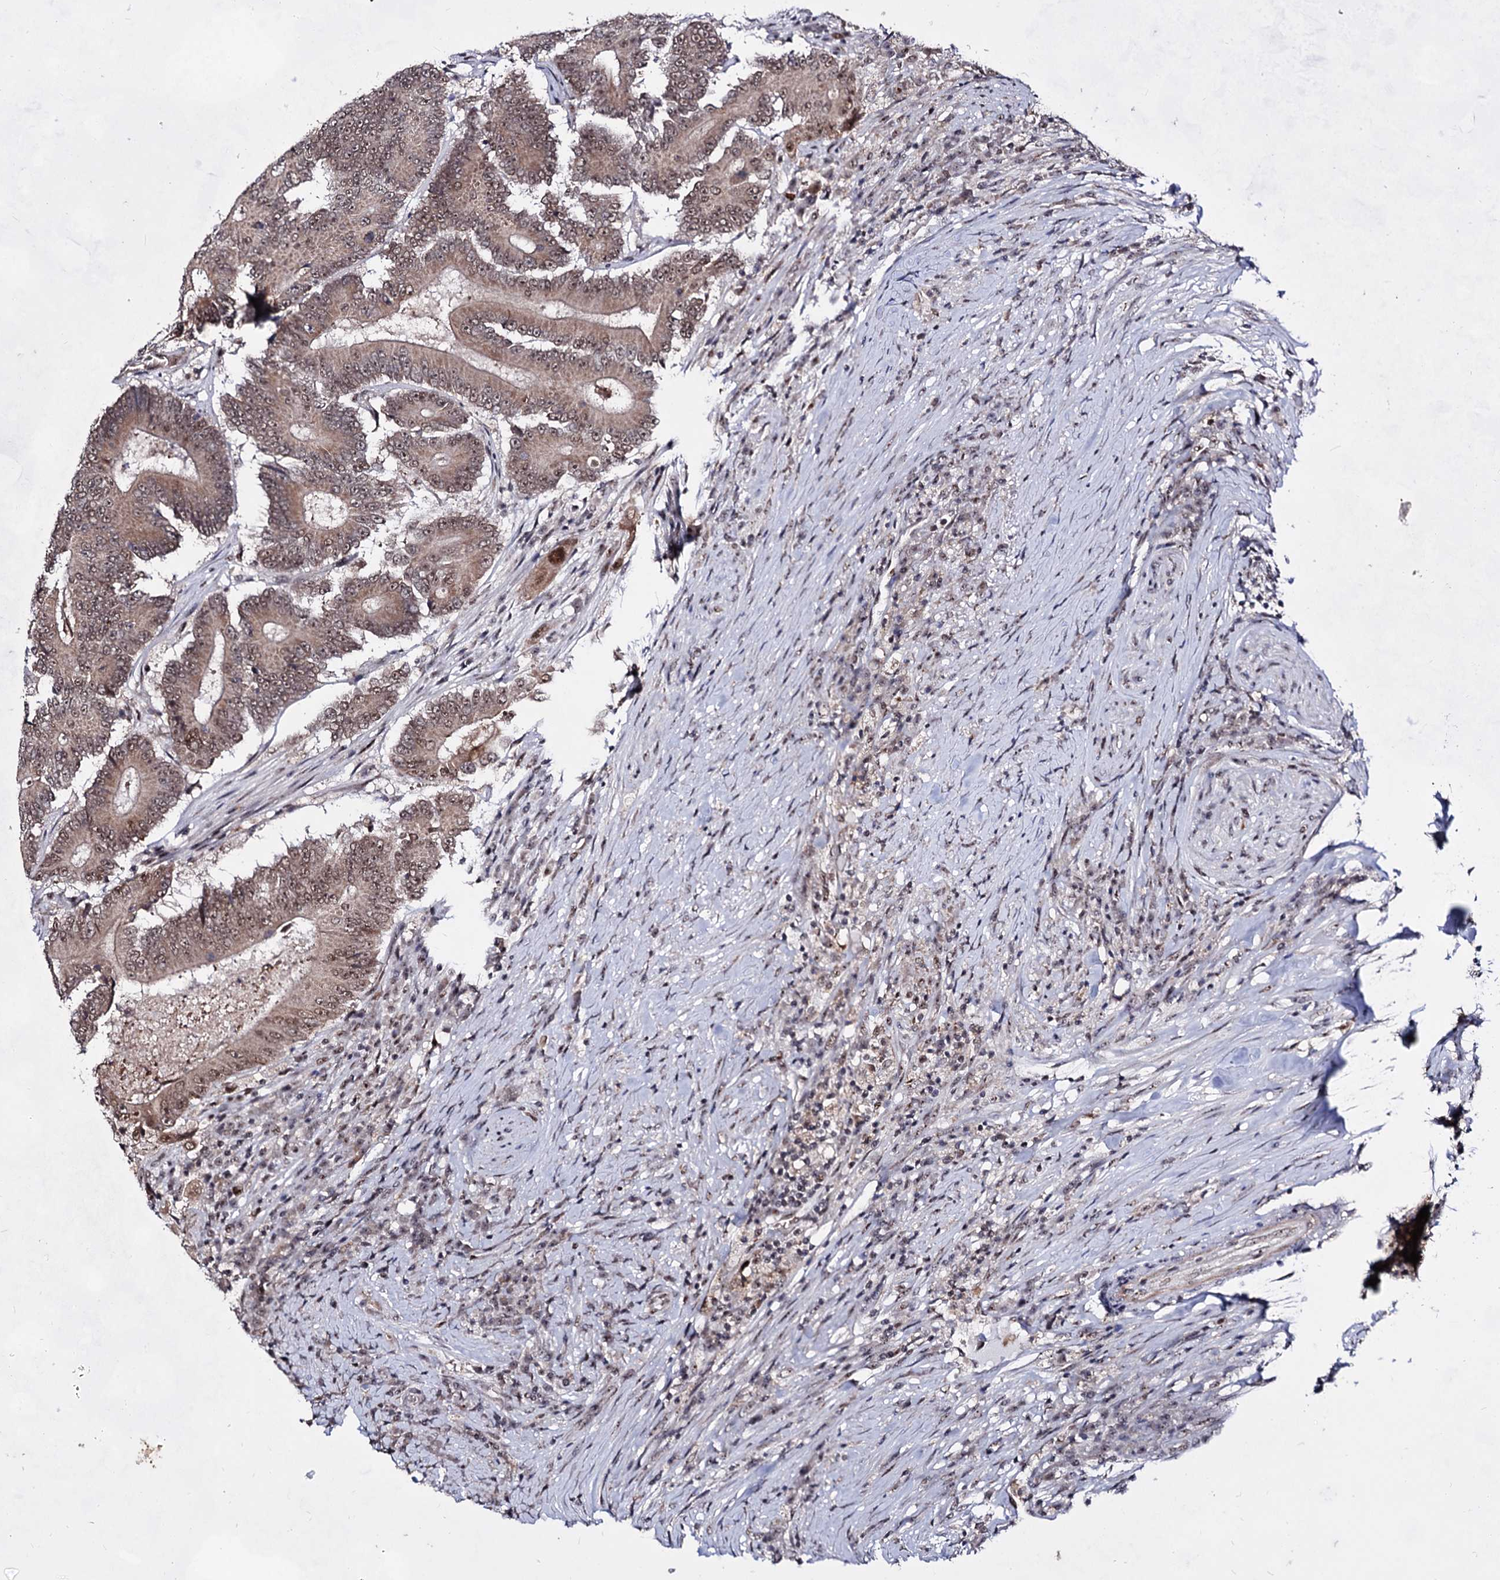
{"staining": {"intensity": "moderate", "quantity": ">75%", "location": "cytoplasmic/membranous,nuclear"}, "tissue": "colorectal cancer", "cell_type": "Tumor cells", "image_type": "cancer", "snomed": [{"axis": "morphology", "description": "Adenocarcinoma, NOS"}, {"axis": "topography", "description": "Colon"}], "caption": "Immunohistochemistry (IHC) image of colorectal adenocarcinoma stained for a protein (brown), which displays medium levels of moderate cytoplasmic/membranous and nuclear staining in about >75% of tumor cells.", "gene": "EXOSC10", "patient": {"sex": "male", "age": 83}}